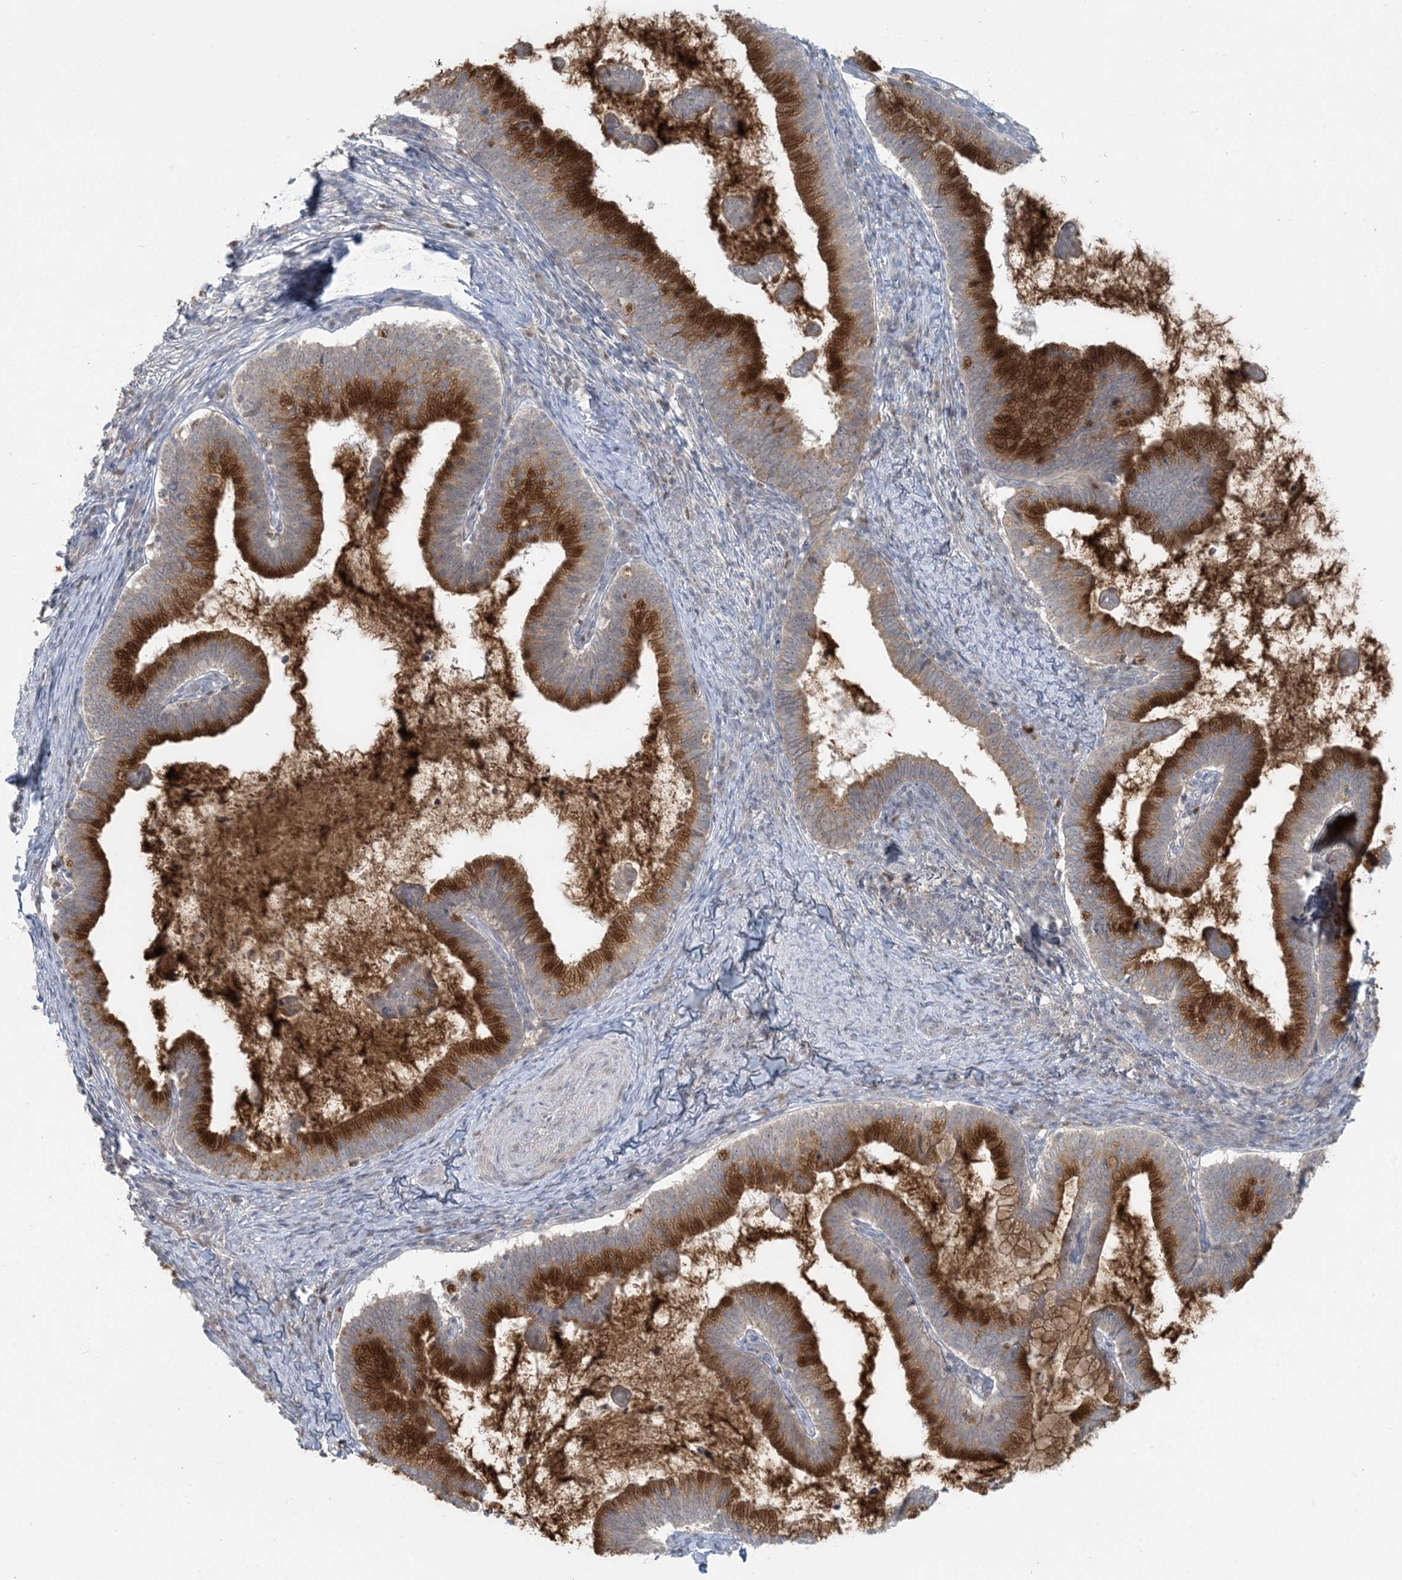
{"staining": {"intensity": "strong", "quantity": ">75%", "location": "cytoplasmic/membranous"}, "tissue": "cervical cancer", "cell_type": "Tumor cells", "image_type": "cancer", "snomed": [{"axis": "morphology", "description": "Adenocarcinoma, NOS"}, {"axis": "topography", "description": "Cervix"}], "caption": "Protein analysis of cervical cancer tissue shows strong cytoplasmic/membranous positivity in about >75% of tumor cells. Immunohistochemistry stains the protein in brown and the nuclei are stained blue.", "gene": "CTDNEP1", "patient": {"sex": "female", "age": 36}}